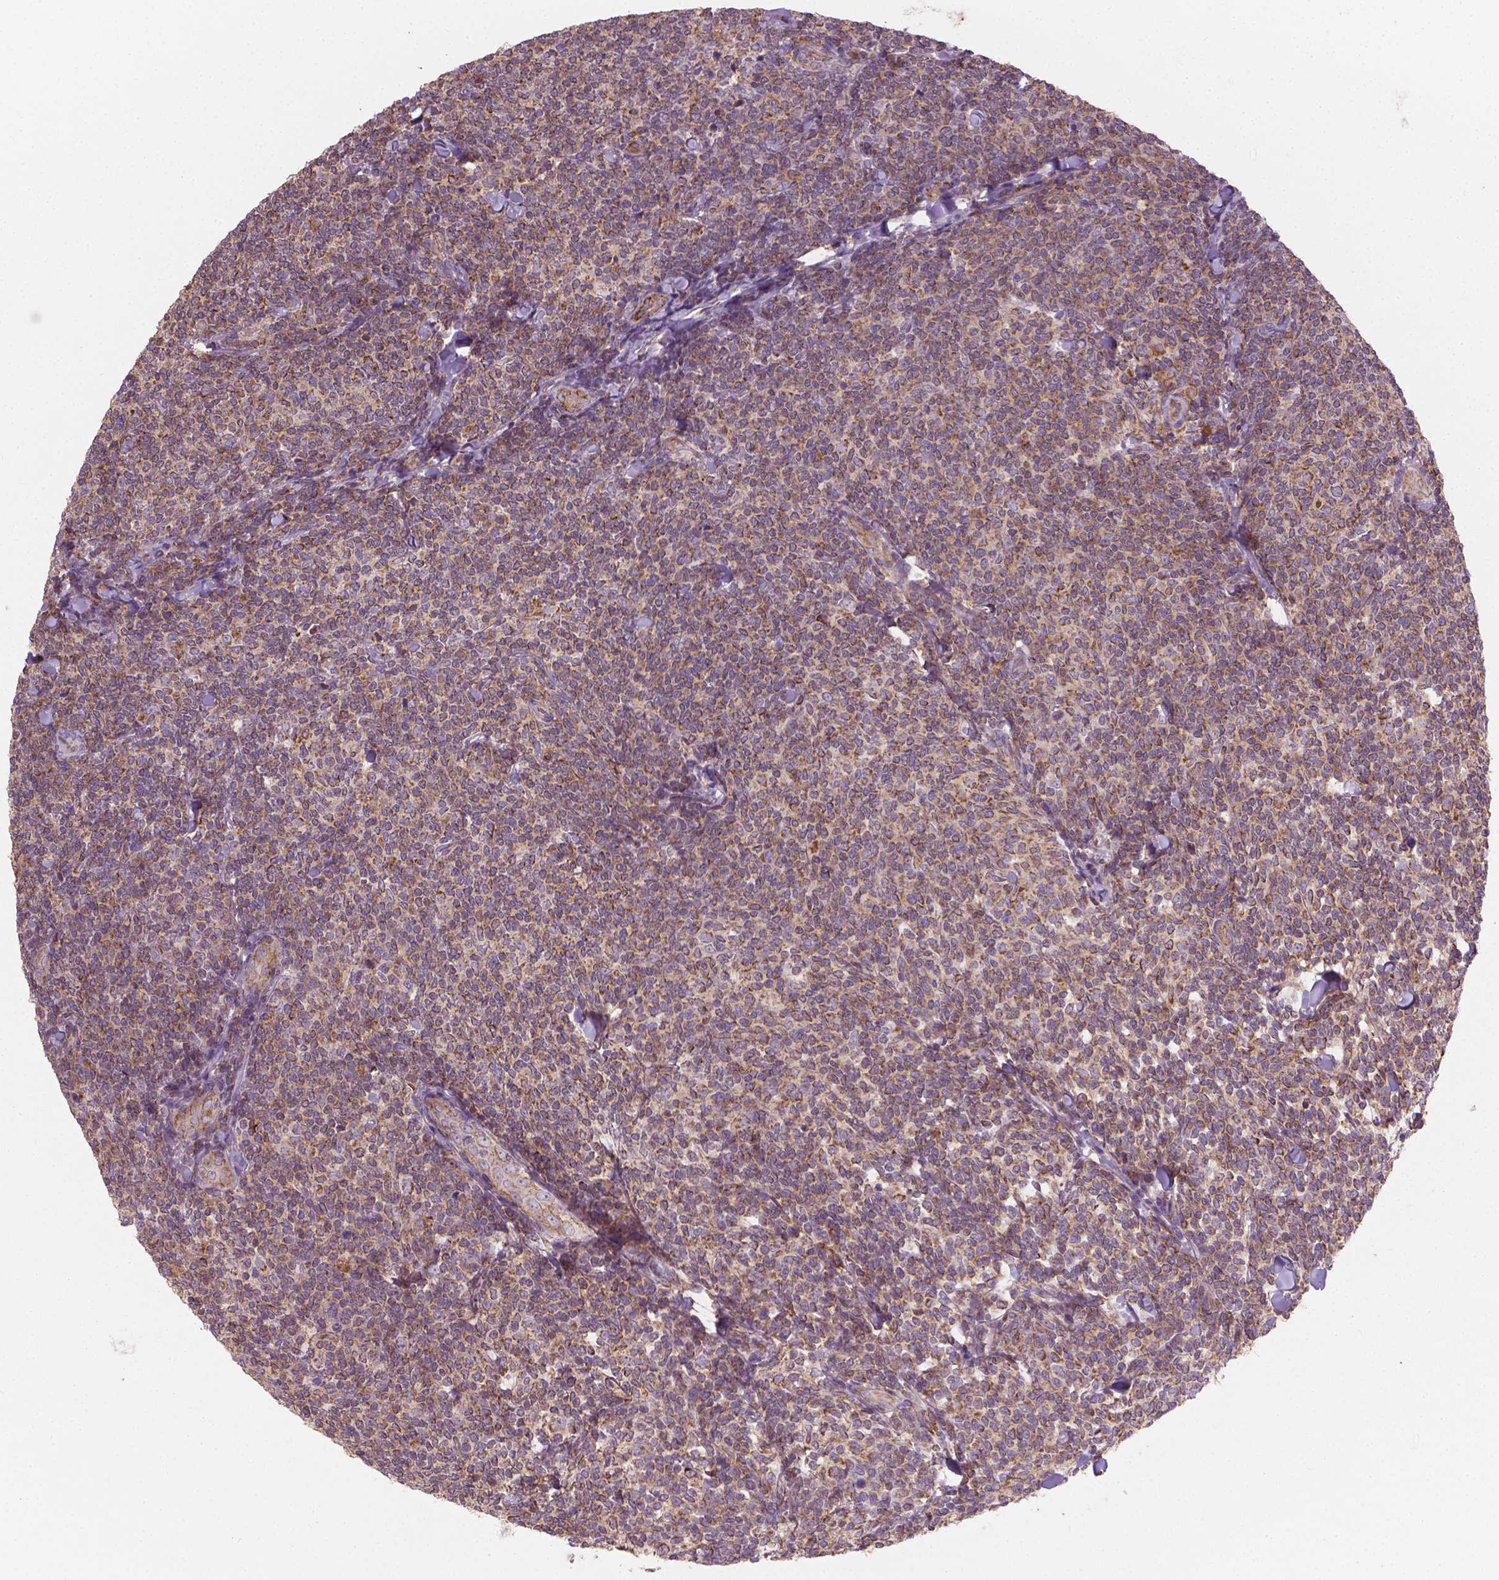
{"staining": {"intensity": "moderate", "quantity": "25%-75%", "location": "cytoplasmic/membranous"}, "tissue": "lymphoma", "cell_type": "Tumor cells", "image_type": "cancer", "snomed": [{"axis": "morphology", "description": "Malignant lymphoma, non-Hodgkin's type, Low grade"}, {"axis": "topography", "description": "Lymph node"}], "caption": "Immunohistochemical staining of low-grade malignant lymphoma, non-Hodgkin's type exhibits moderate cytoplasmic/membranous protein positivity in approximately 25%-75% of tumor cells. The protein of interest is stained brown, and the nuclei are stained in blue (DAB IHC with brightfield microscopy, high magnification).", "gene": "TCAF1", "patient": {"sex": "female", "age": 56}}